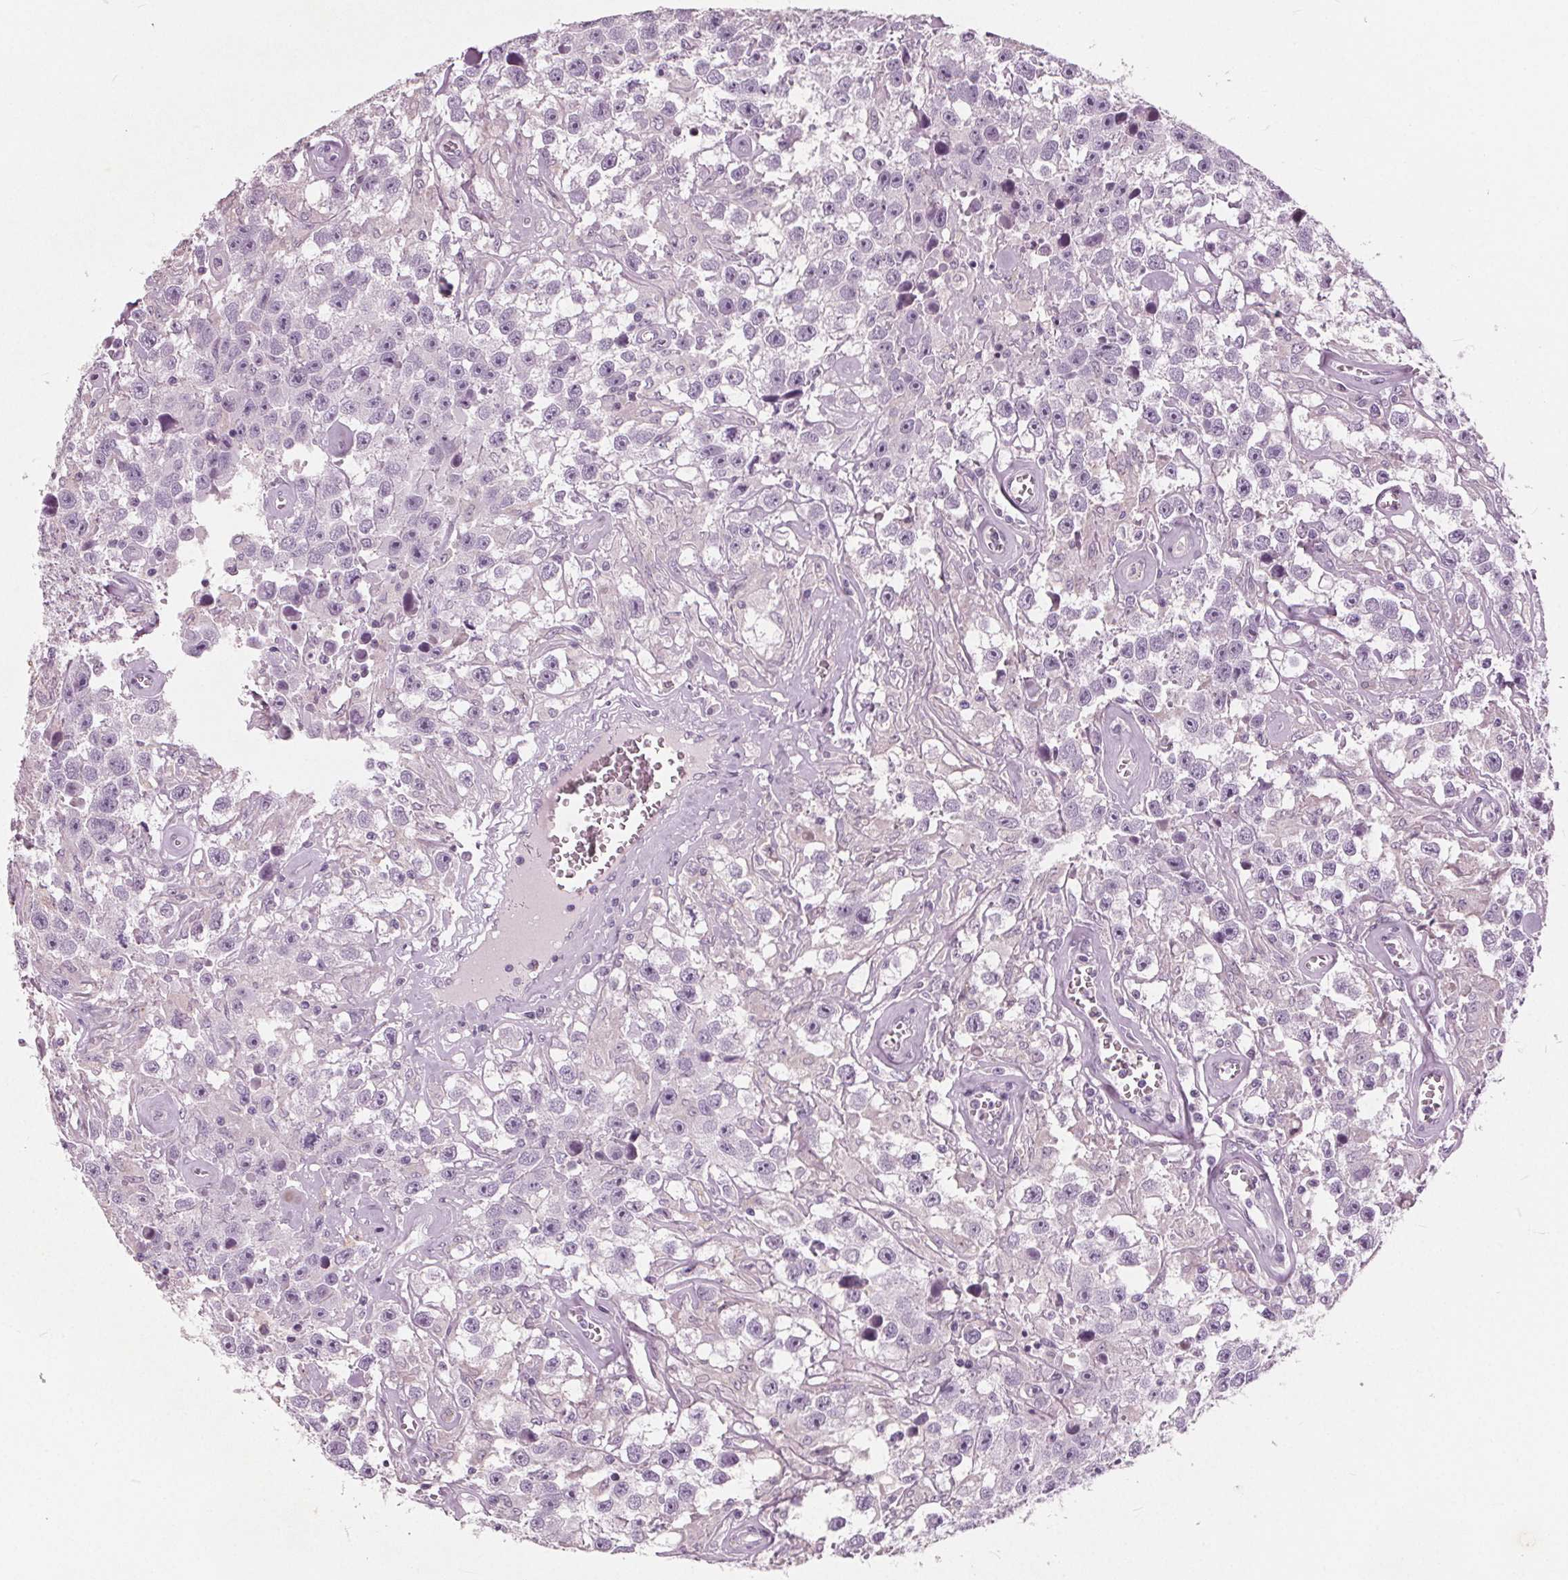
{"staining": {"intensity": "negative", "quantity": "none", "location": "none"}, "tissue": "testis cancer", "cell_type": "Tumor cells", "image_type": "cancer", "snomed": [{"axis": "morphology", "description": "Seminoma, NOS"}, {"axis": "topography", "description": "Testis"}], "caption": "IHC histopathology image of neoplastic tissue: testis cancer (seminoma) stained with DAB (3,3'-diaminobenzidine) reveals no significant protein positivity in tumor cells.", "gene": "TKFC", "patient": {"sex": "male", "age": 43}}